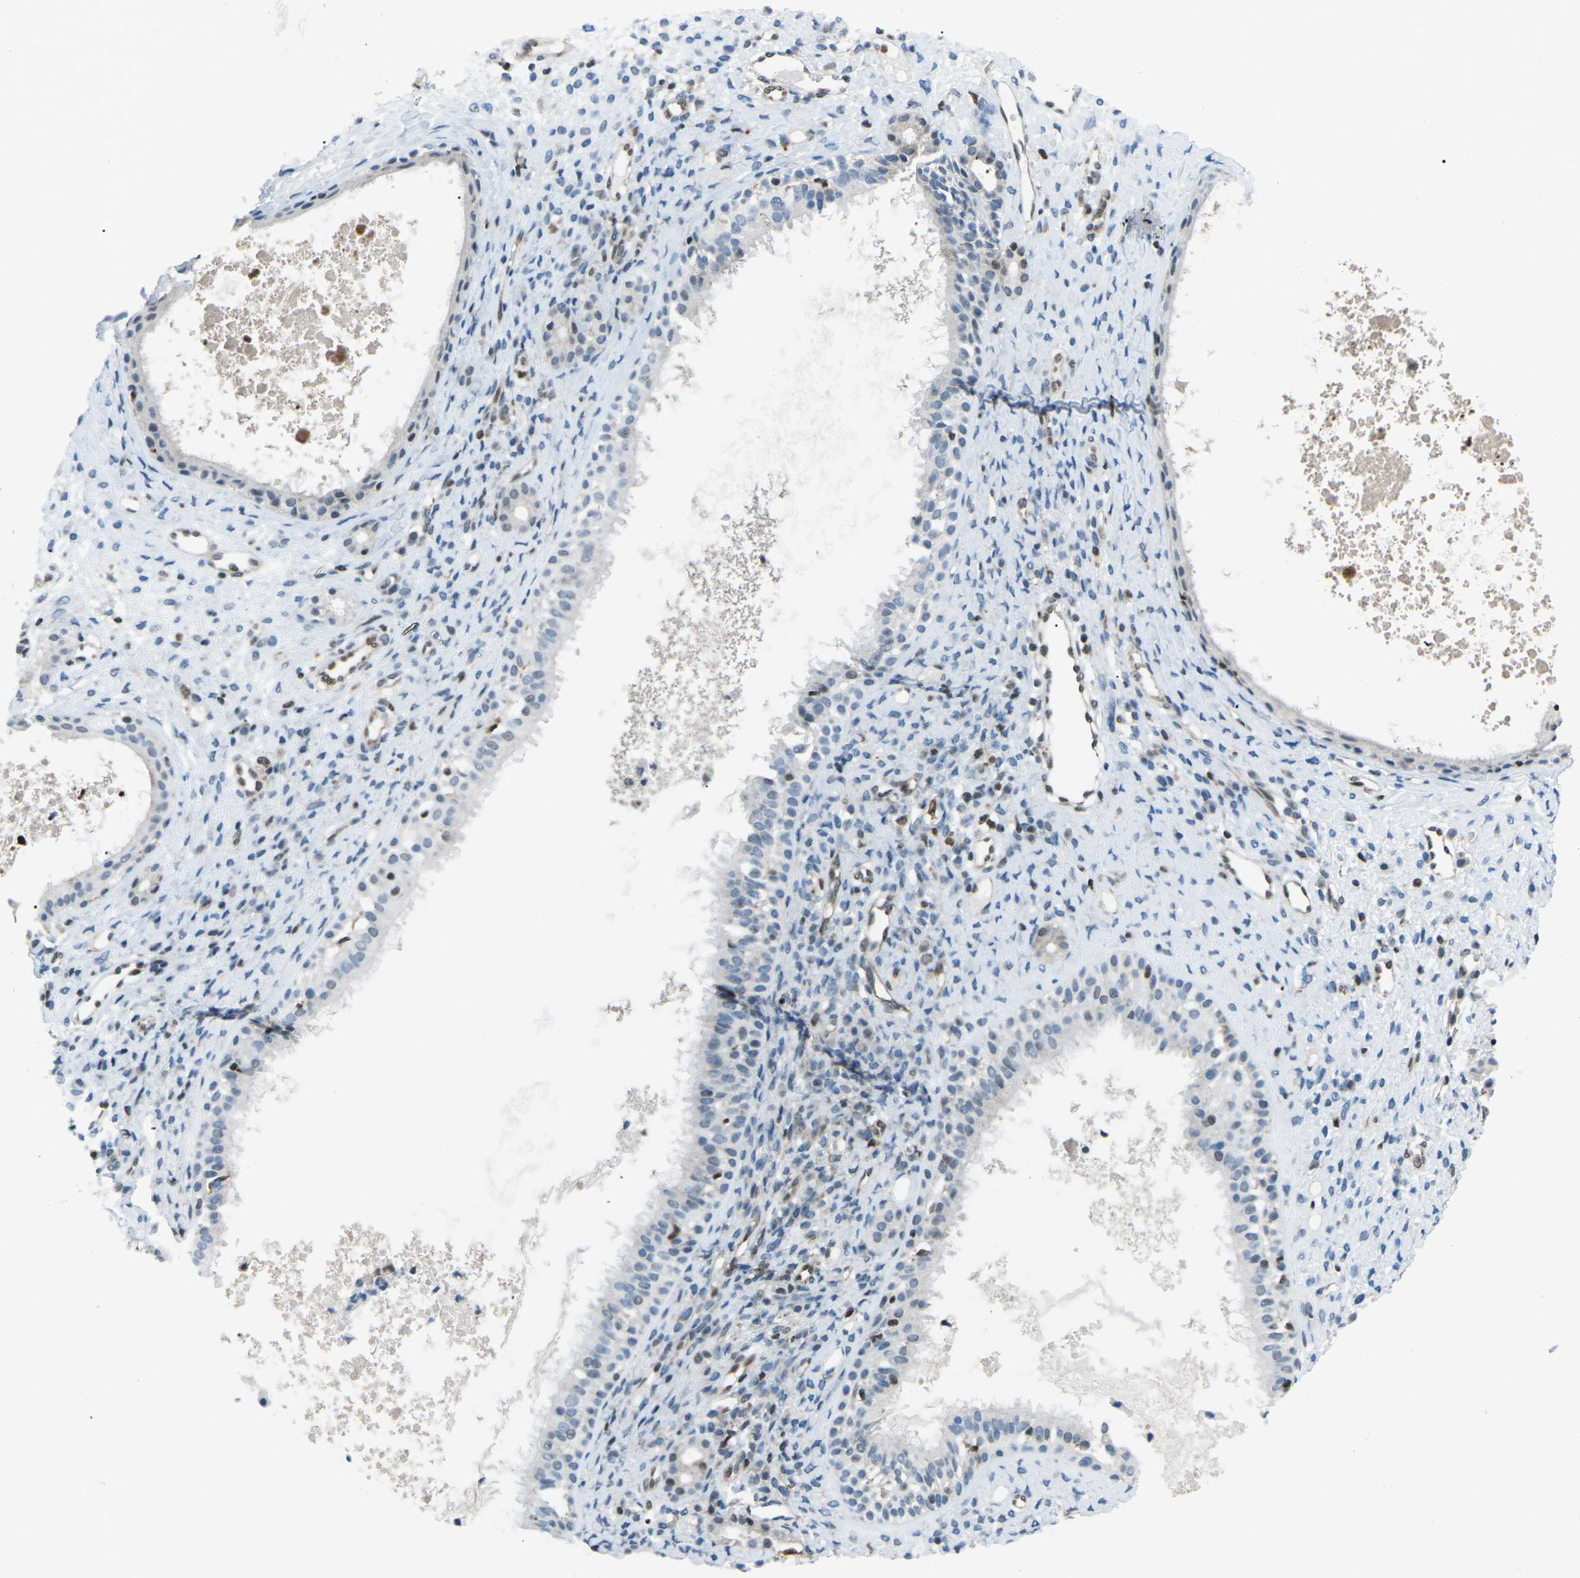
{"staining": {"intensity": "moderate", "quantity": "25%-75%", "location": "nuclear"}, "tissue": "nasopharynx", "cell_type": "Respiratory epithelial cells", "image_type": "normal", "snomed": [{"axis": "morphology", "description": "Normal tissue, NOS"}, {"axis": "topography", "description": "Nasopharynx"}], "caption": "Immunohistochemistry (IHC) histopathology image of unremarkable nasopharynx: human nasopharynx stained using IHC displays medium levels of moderate protein expression localized specifically in the nuclear of respiratory epithelial cells, appearing as a nuclear brown color.", "gene": "MBNL1", "patient": {"sex": "male", "age": 22}}